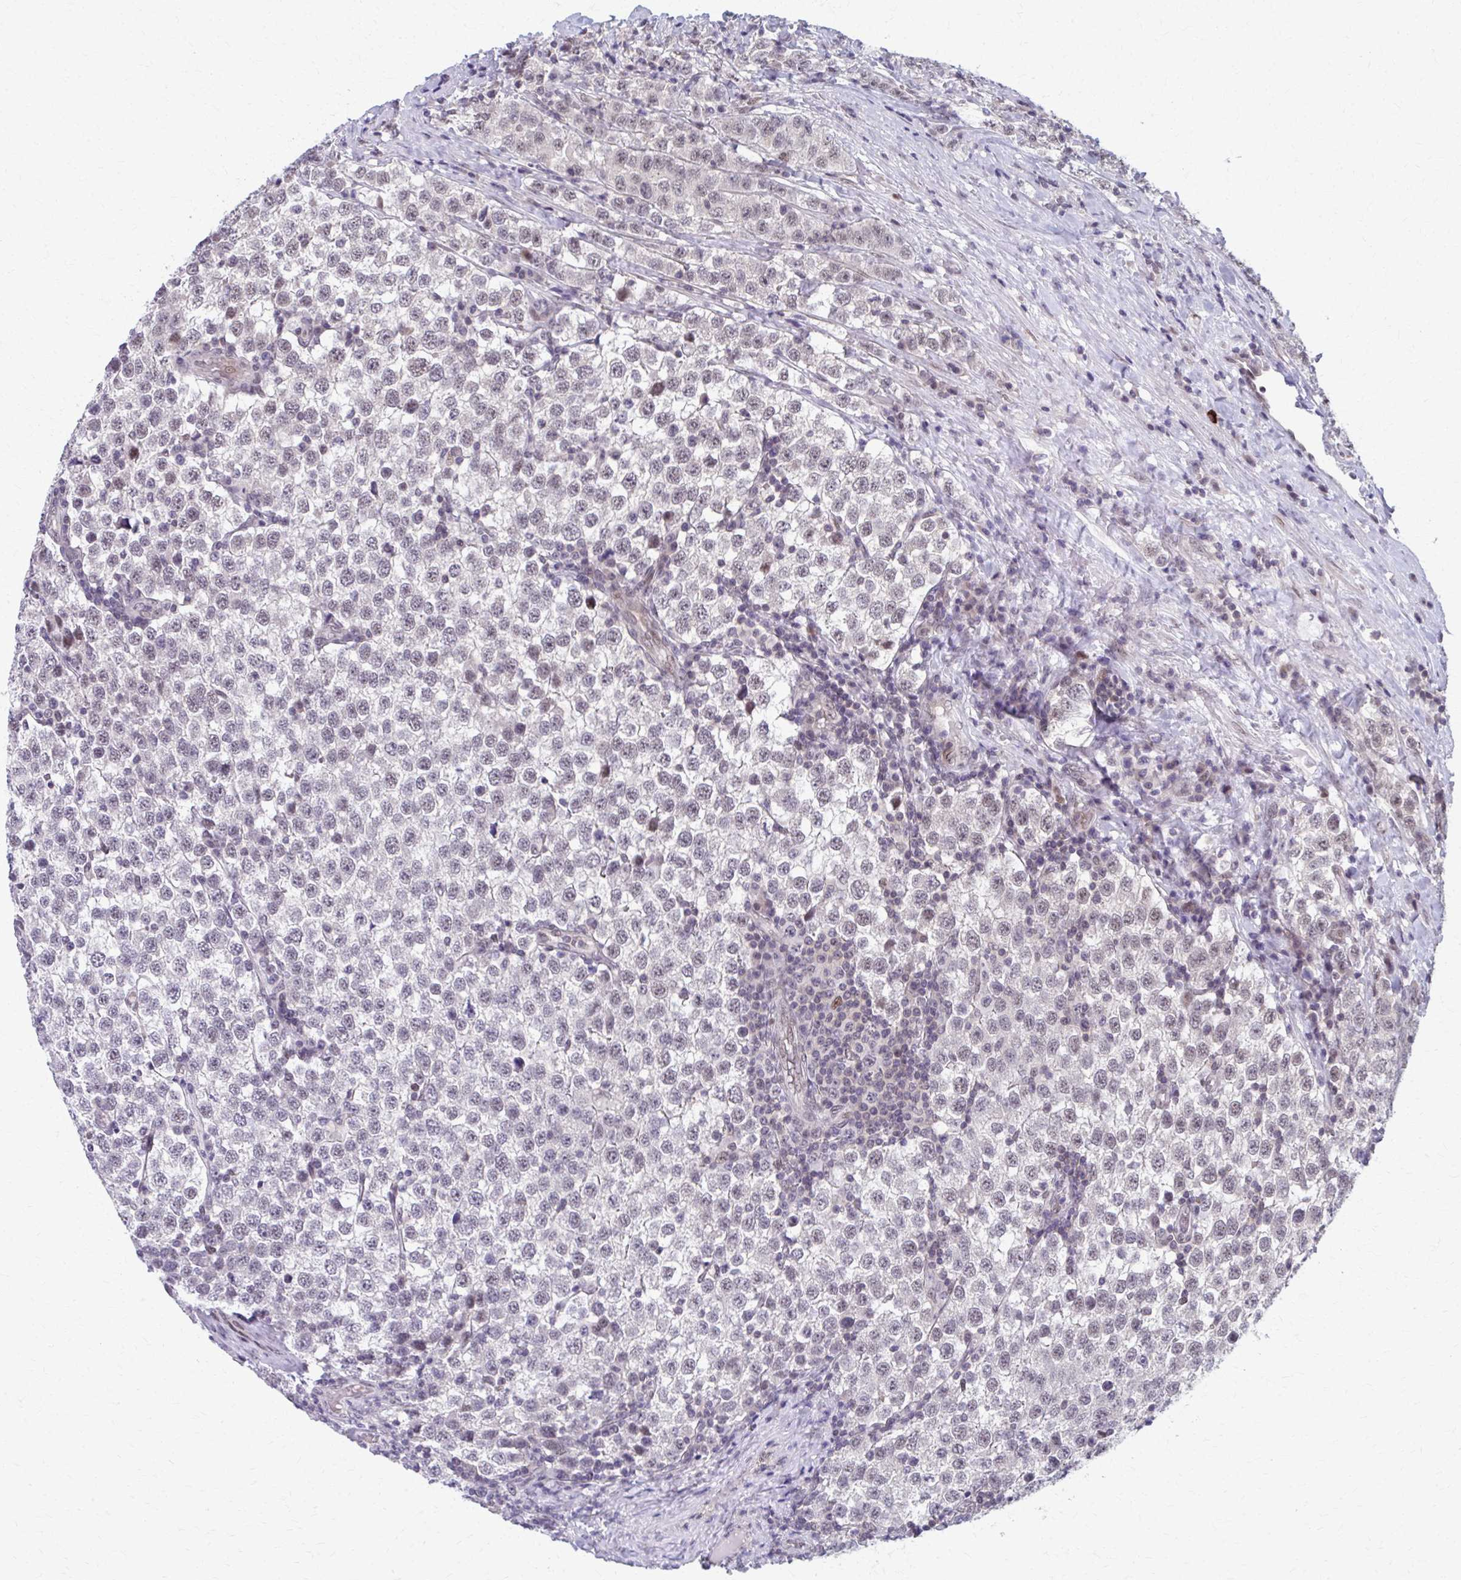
{"staining": {"intensity": "weak", "quantity": "<25%", "location": "nuclear"}, "tissue": "testis cancer", "cell_type": "Tumor cells", "image_type": "cancer", "snomed": [{"axis": "morphology", "description": "Seminoma, NOS"}, {"axis": "topography", "description": "Testis"}], "caption": "The immunohistochemistry (IHC) photomicrograph has no significant staining in tumor cells of testis seminoma tissue.", "gene": "SETBP1", "patient": {"sex": "male", "age": 34}}